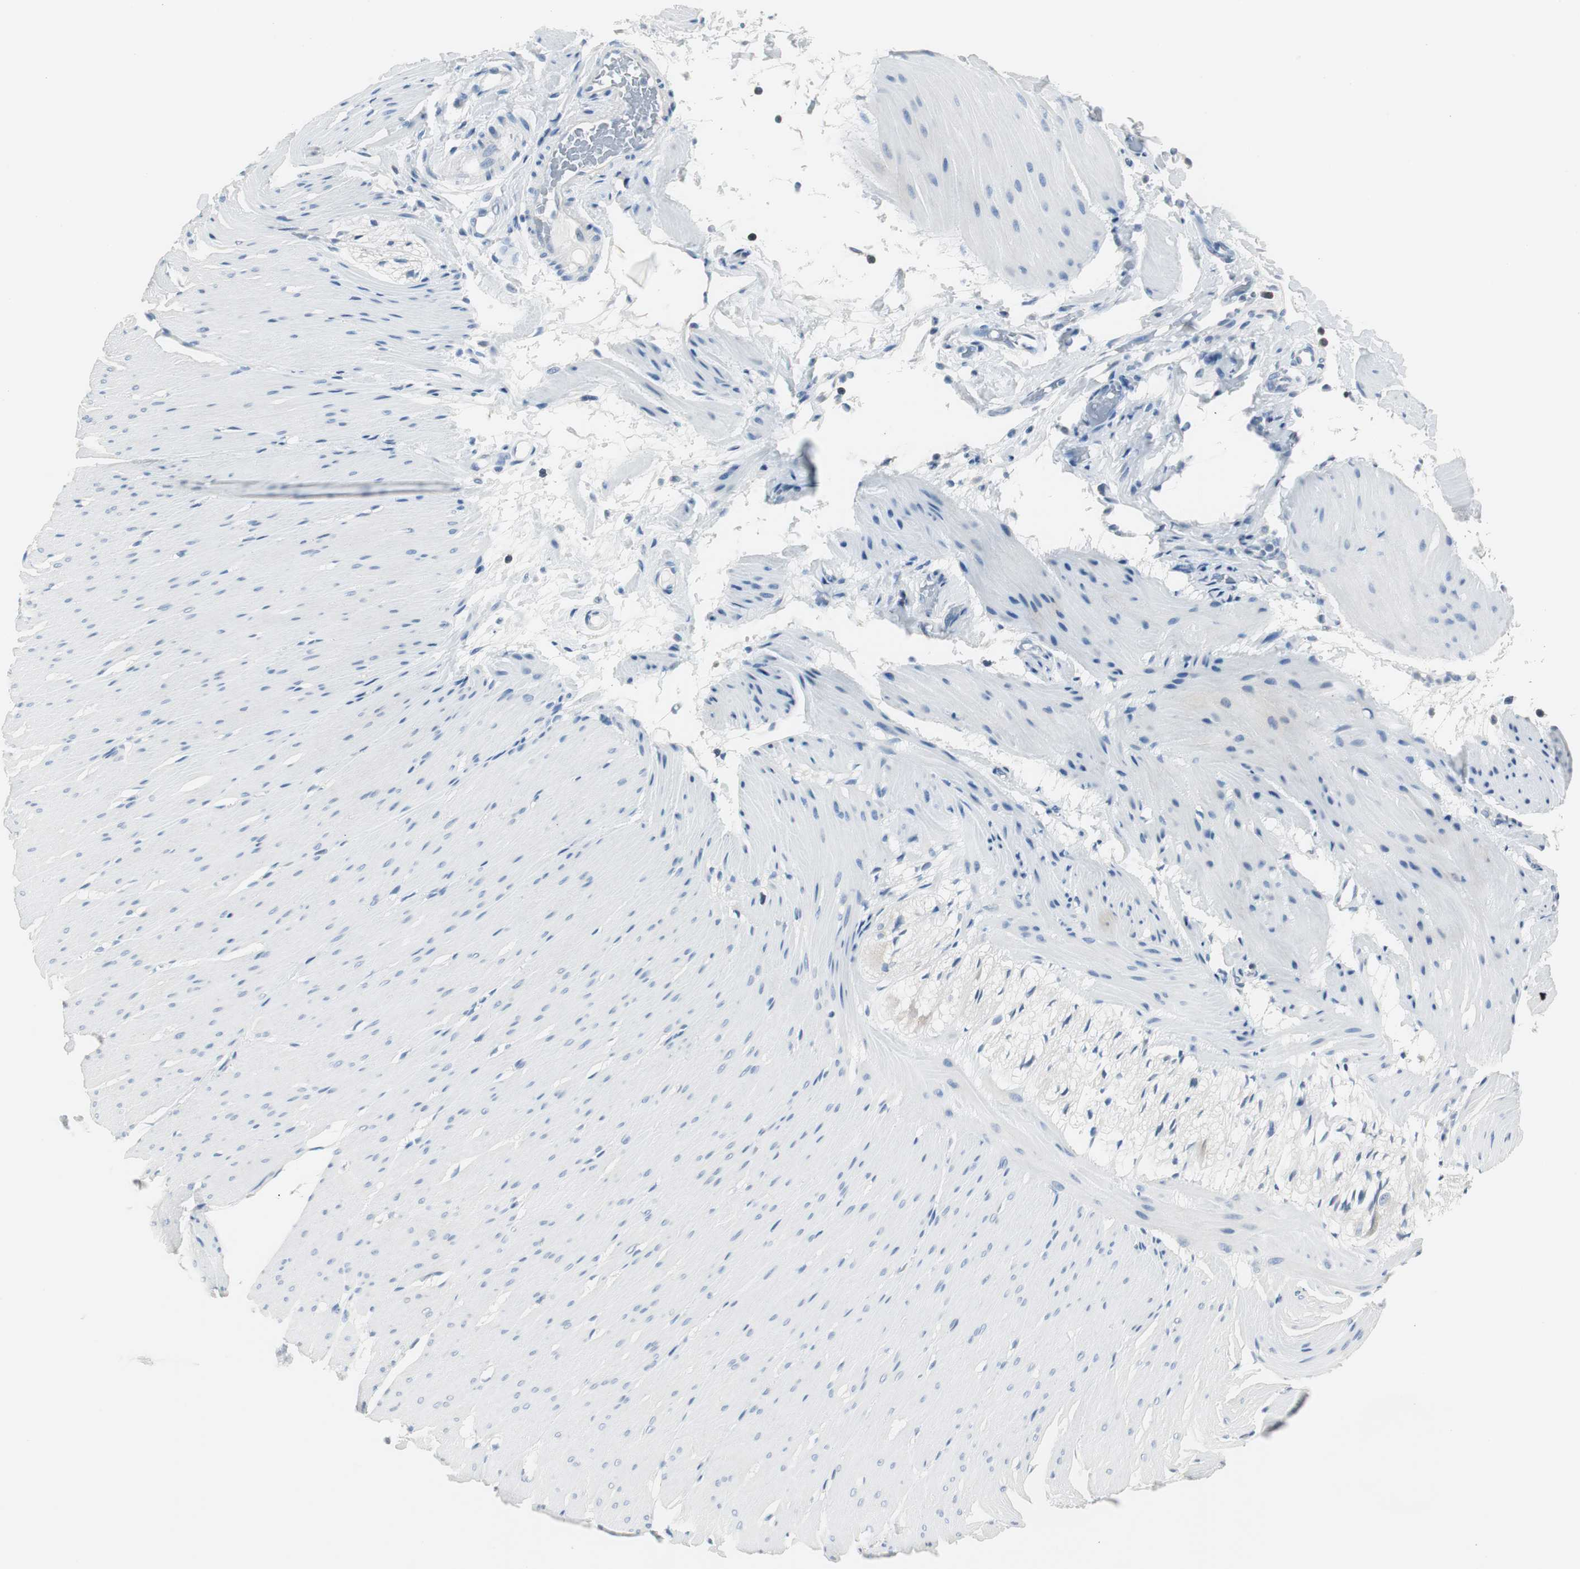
{"staining": {"intensity": "negative", "quantity": "none", "location": "none"}, "tissue": "smooth muscle", "cell_type": "Smooth muscle cells", "image_type": "normal", "snomed": [{"axis": "morphology", "description": "Normal tissue, NOS"}, {"axis": "topography", "description": "Smooth muscle"}, {"axis": "topography", "description": "Colon"}], "caption": "This micrograph is of benign smooth muscle stained with immunohistochemistry to label a protein in brown with the nuclei are counter-stained blue. There is no positivity in smooth muscle cells.", "gene": "FBP1", "patient": {"sex": "male", "age": 67}}